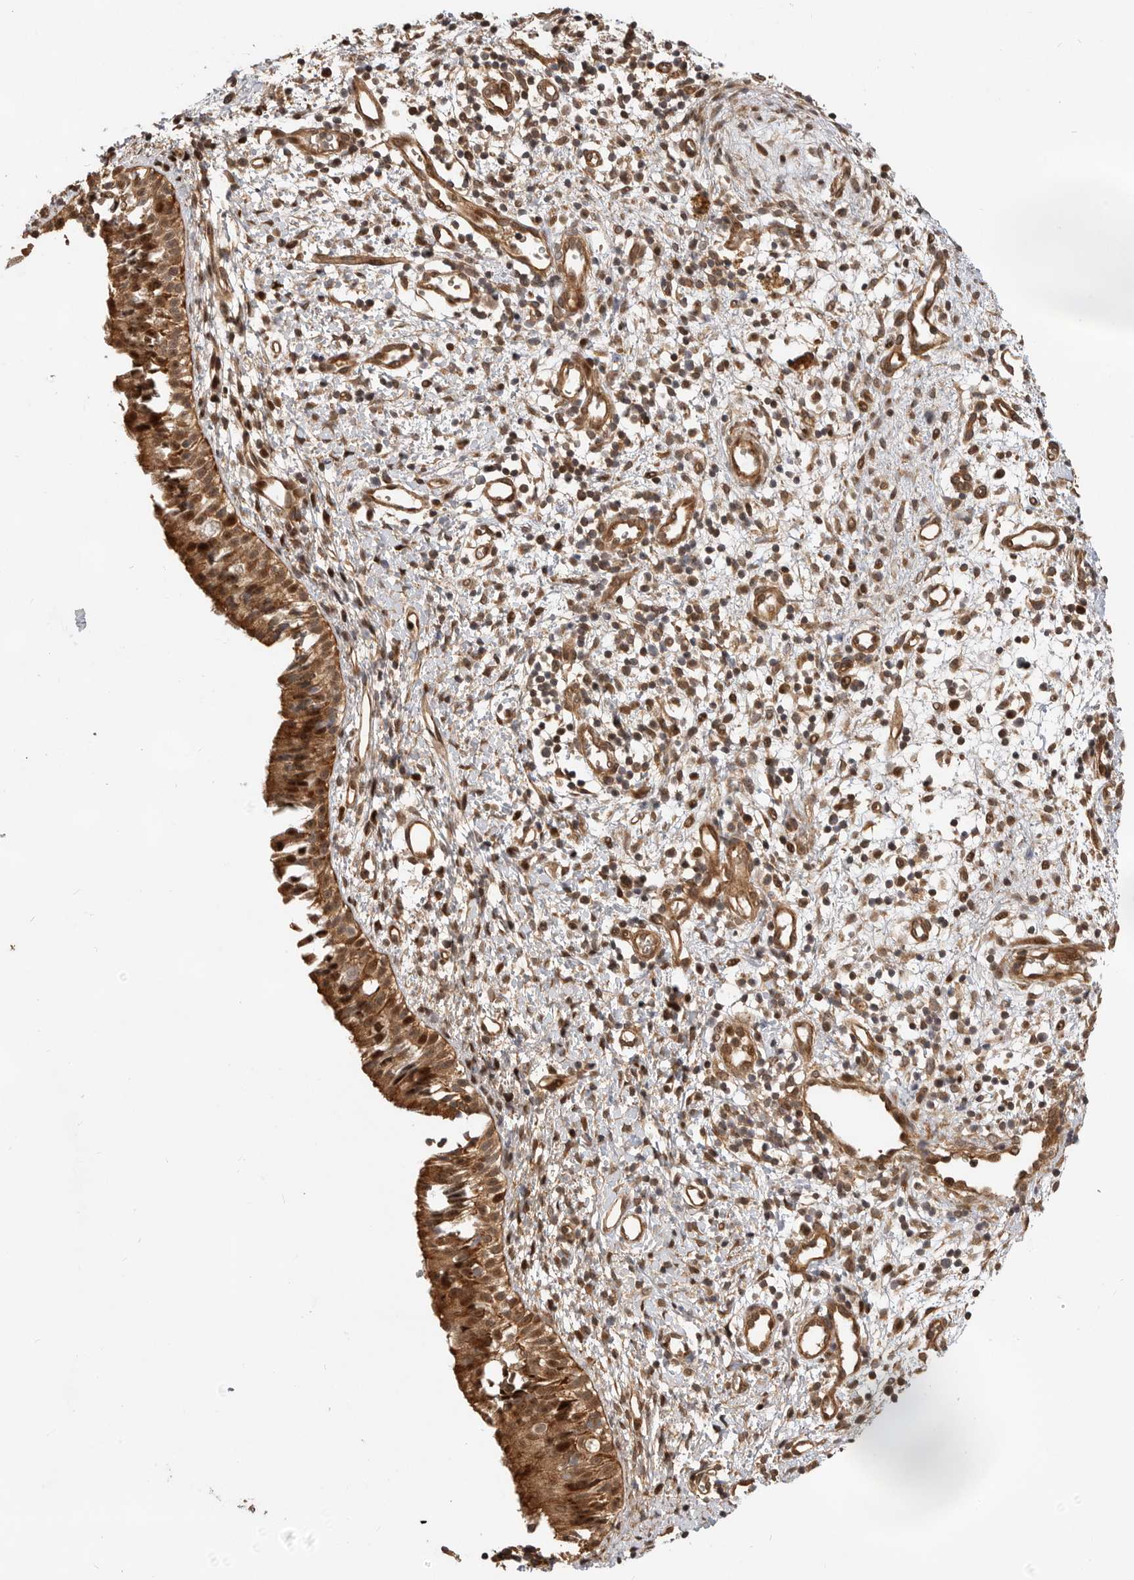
{"staining": {"intensity": "strong", "quantity": ">75%", "location": "cytoplasmic/membranous,nuclear"}, "tissue": "nasopharynx", "cell_type": "Respiratory epithelial cells", "image_type": "normal", "snomed": [{"axis": "morphology", "description": "Normal tissue, NOS"}, {"axis": "topography", "description": "Nasopharynx"}], "caption": "Protein expression by IHC displays strong cytoplasmic/membranous,nuclear positivity in approximately >75% of respiratory epithelial cells in benign nasopharynx.", "gene": "ADPRS", "patient": {"sex": "male", "age": 22}}